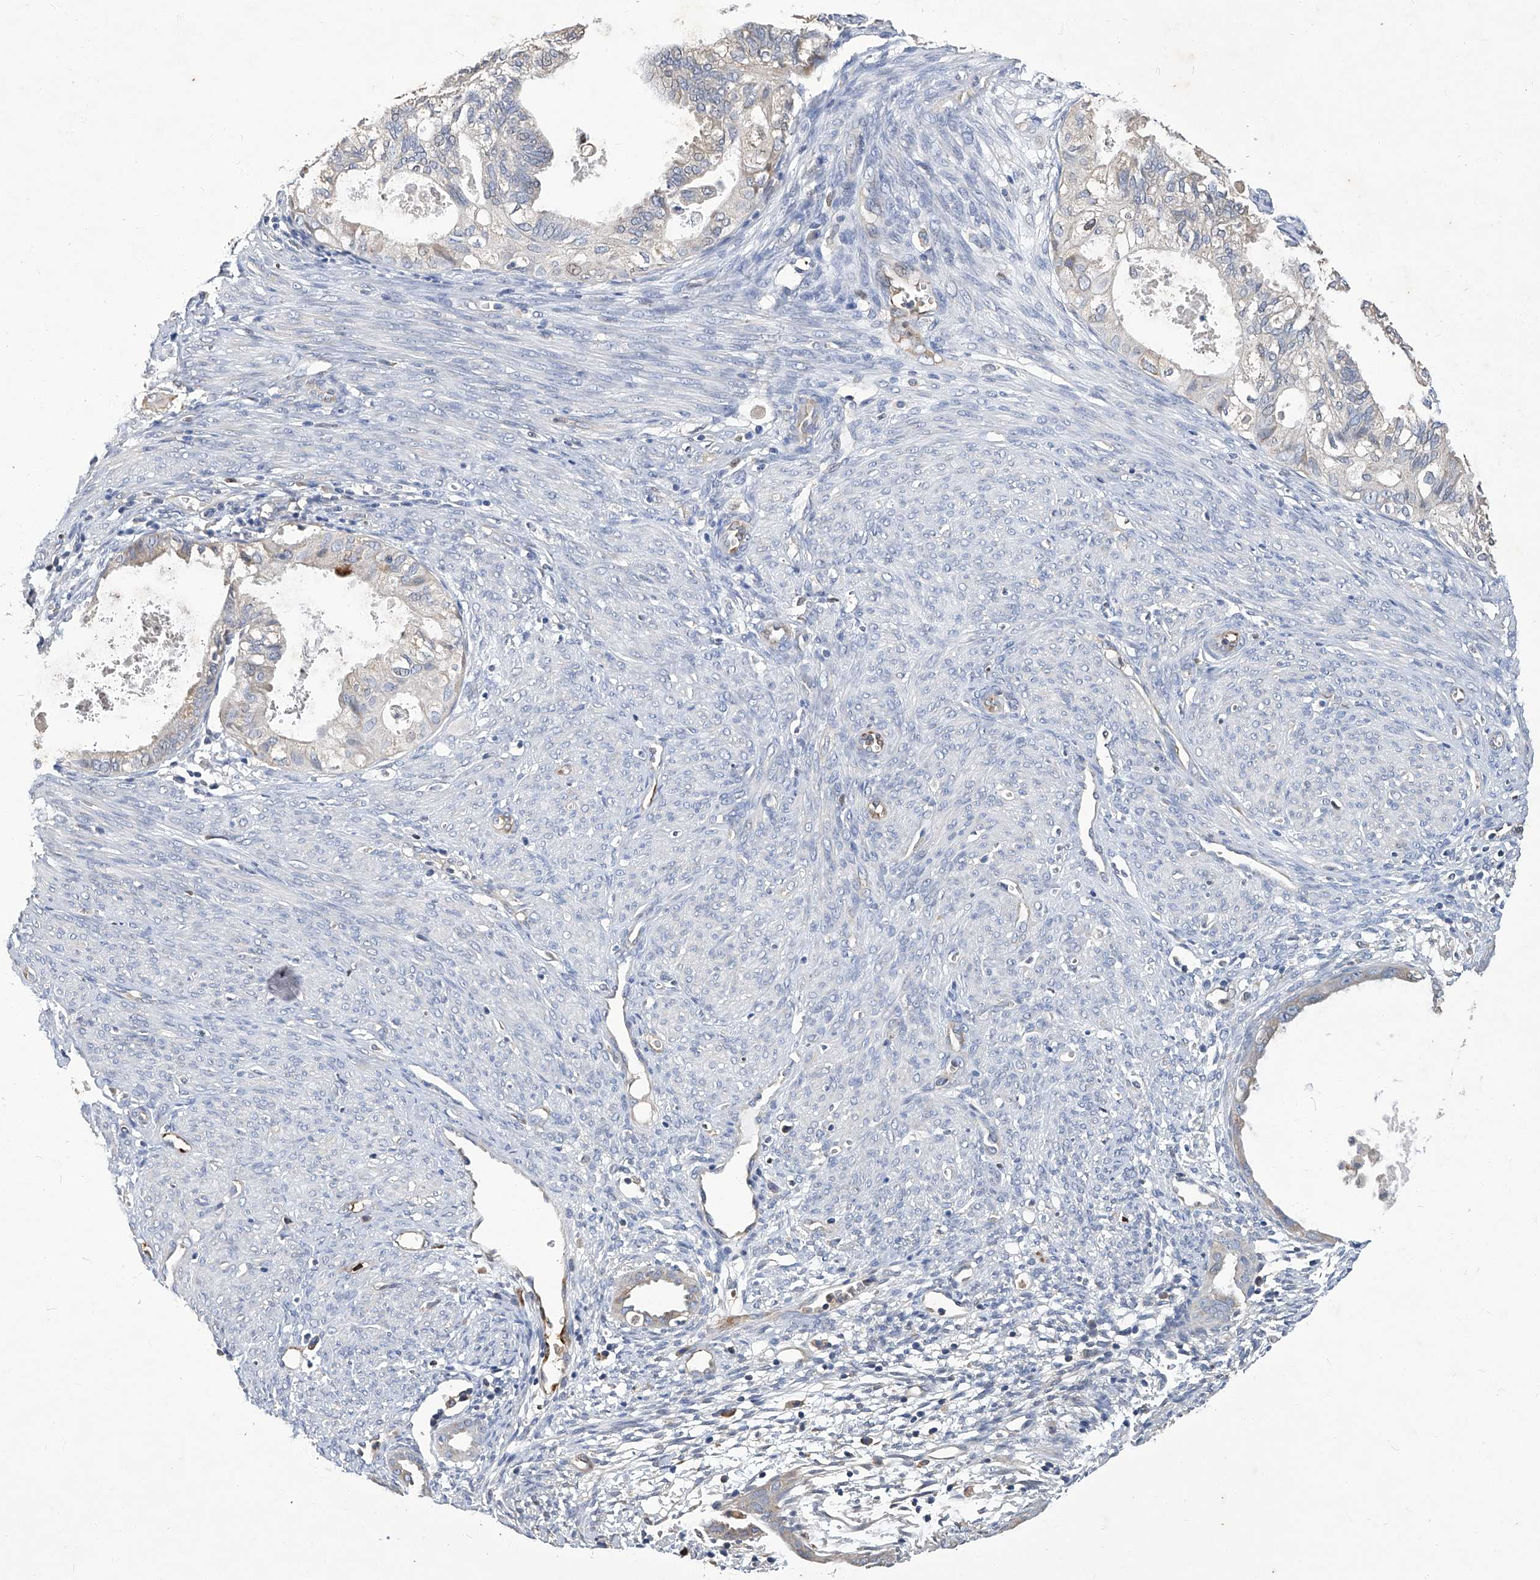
{"staining": {"intensity": "negative", "quantity": "none", "location": "none"}, "tissue": "cervical cancer", "cell_type": "Tumor cells", "image_type": "cancer", "snomed": [{"axis": "morphology", "description": "Normal tissue, NOS"}, {"axis": "morphology", "description": "Adenocarcinoma, NOS"}, {"axis": "topography", "description": "Cervix"}, {"axis": "topography", "description": "Endometrium"}], "caption": "Immunohistochemistry image of cervical adenocarcinoma stained for a protein (brown), which displays no staining in tumor cells.", "gene": "TGFBR1", "patient": {"sex": "female", "age": 86}}